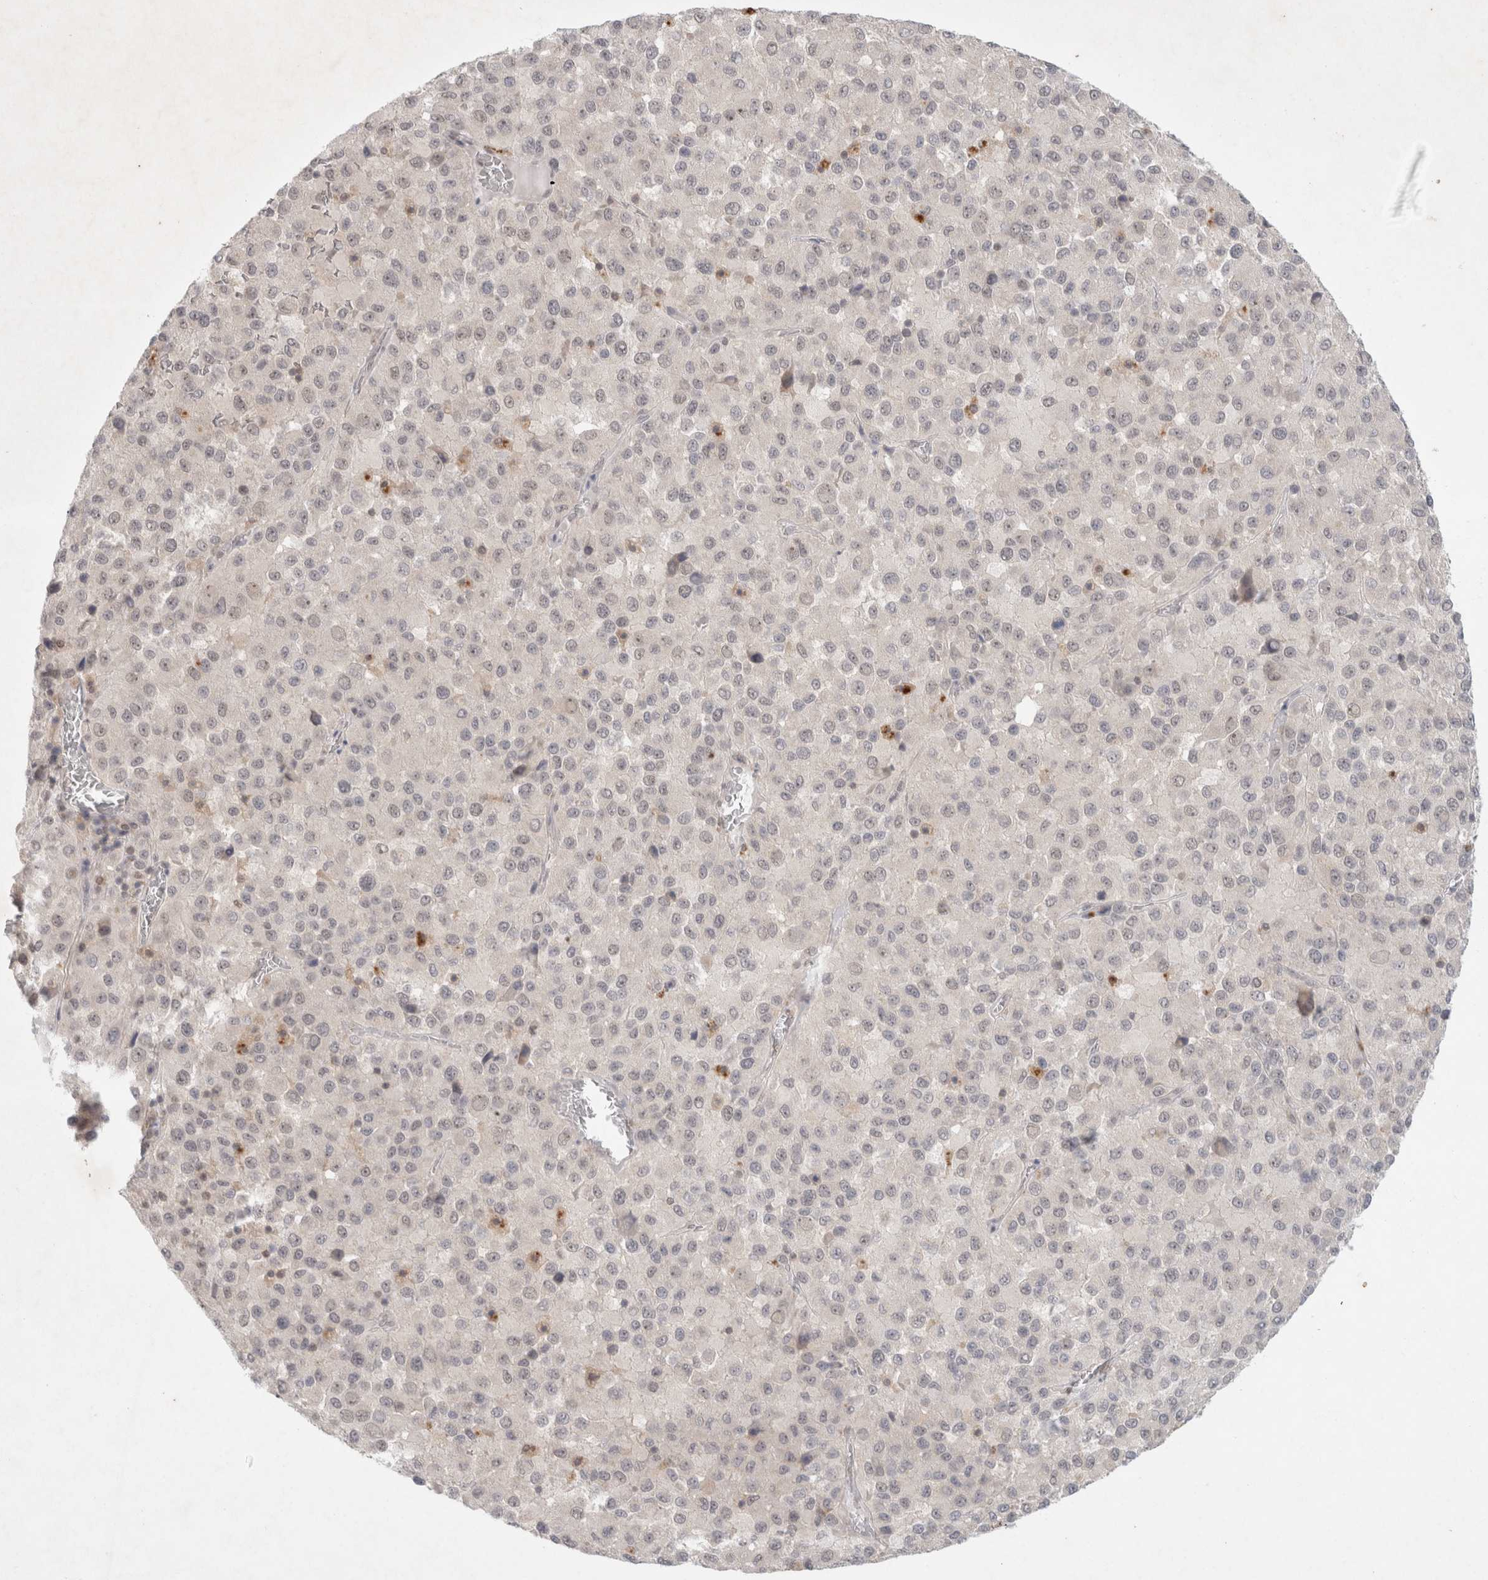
{"staining": {"intensity": "negative", "quantity": "none", "location": "none"}, "tissue": "melanoma", "cell_type": "Tumor cells", "image_type": "cancer", "snomed": [{"axis": "morphology", "description": "Malignant melanoma, Metastatic site"}, {"axis": "topography", "description": "Lung"}], "caption": "Image shows no protein positivity in tumor cells of malignant melanoma (metastatic site) tissue. (DAB (3,3'-diaminobenzidine) immunohistochemistry with hematoxylin counter stain).", "gene": "FBXO42", "patient": {"sex": "male", "age": 64}}